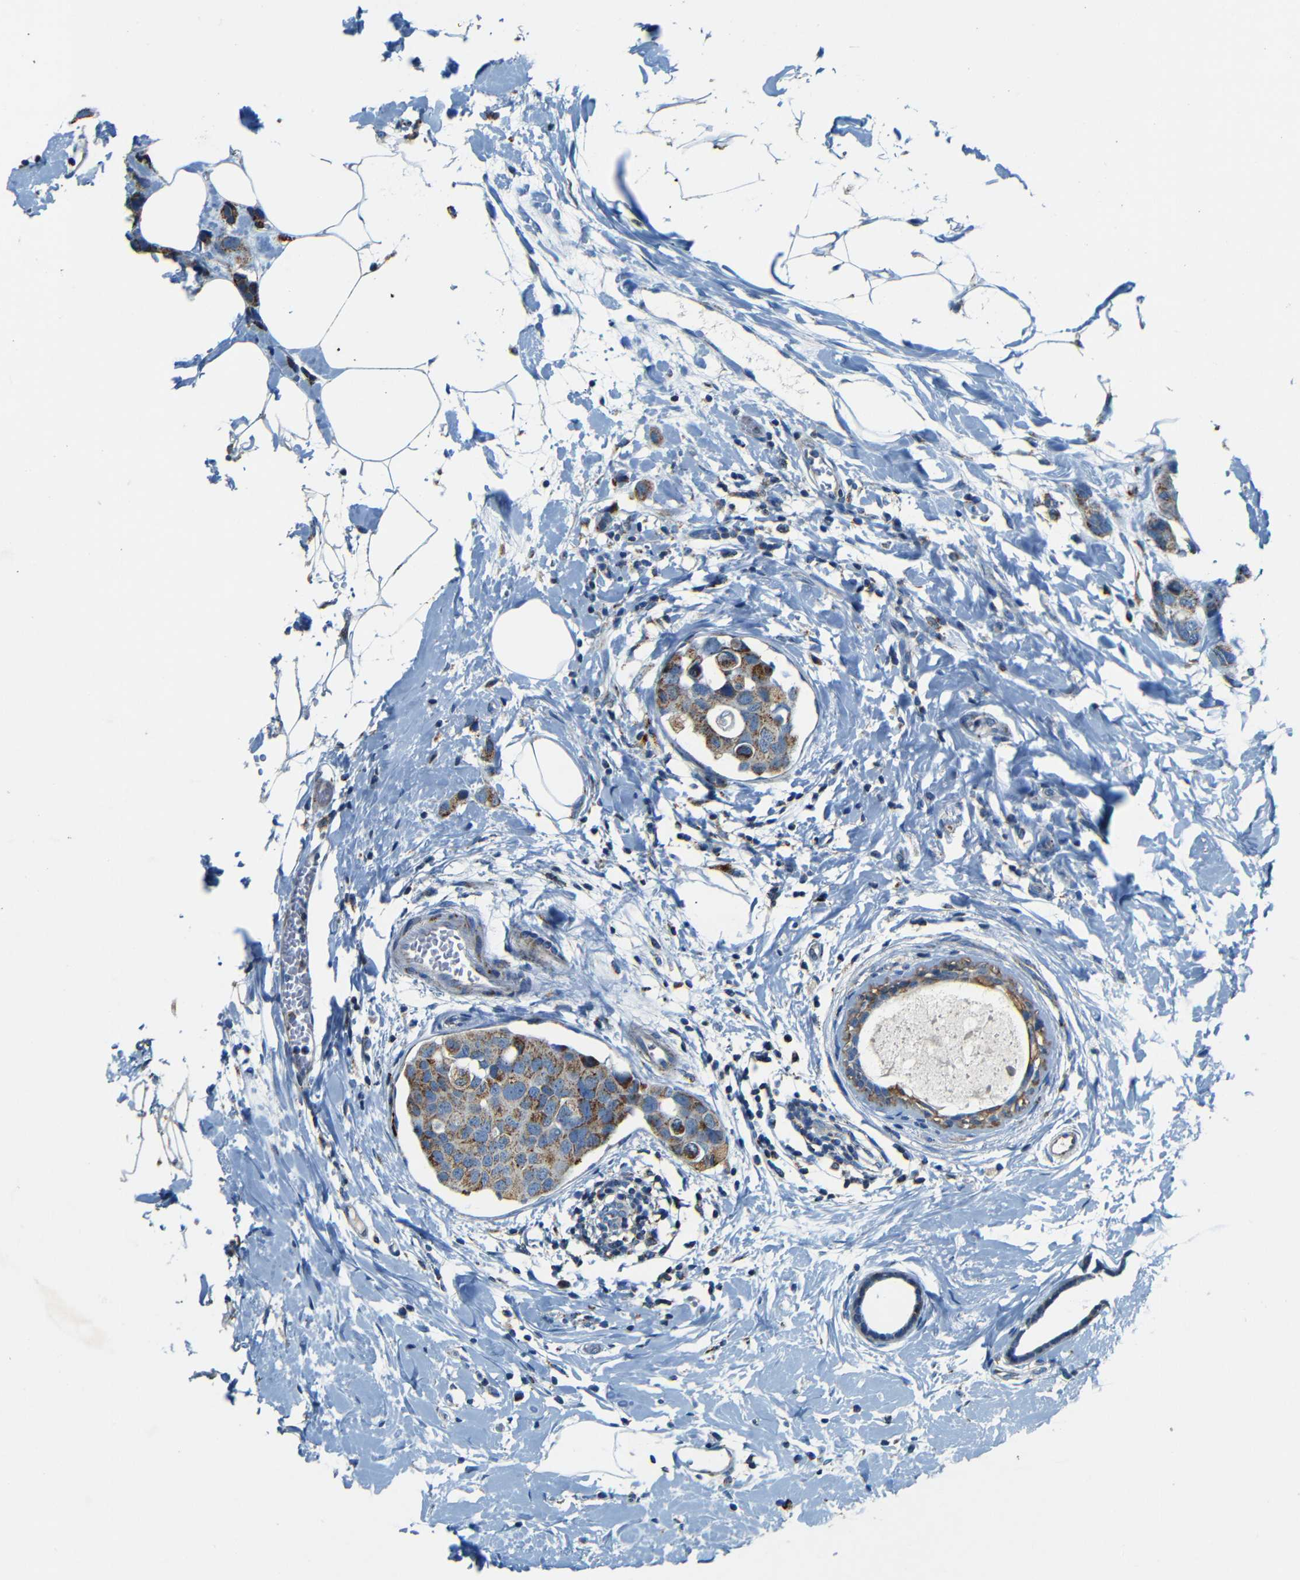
{"staining": {"intensity": "strong", "quantity": "25%-75%", "location": "cytoplasmic/membranous"}, "tissue": "breast cancer", "cell_type": "Tumor cells", "image_type": "cancer", "snomed": [{"axis": "morphology", "description": "Normal tissue, NOS"}, {"axis": "morphology", "description": "Duct carcinoma"}, {"axis": "topography", "description": "Breast"}], "caption": "Protein staining demonstrates strong cytoplasmic/membranous expression in about 25%-75% of tumor cells in breast cancer. (DAB IHC, brown staining for protein, blue staining for nuclei).", "gene": "WSCD2", "patient": {"sex": "female", "age": 50}}